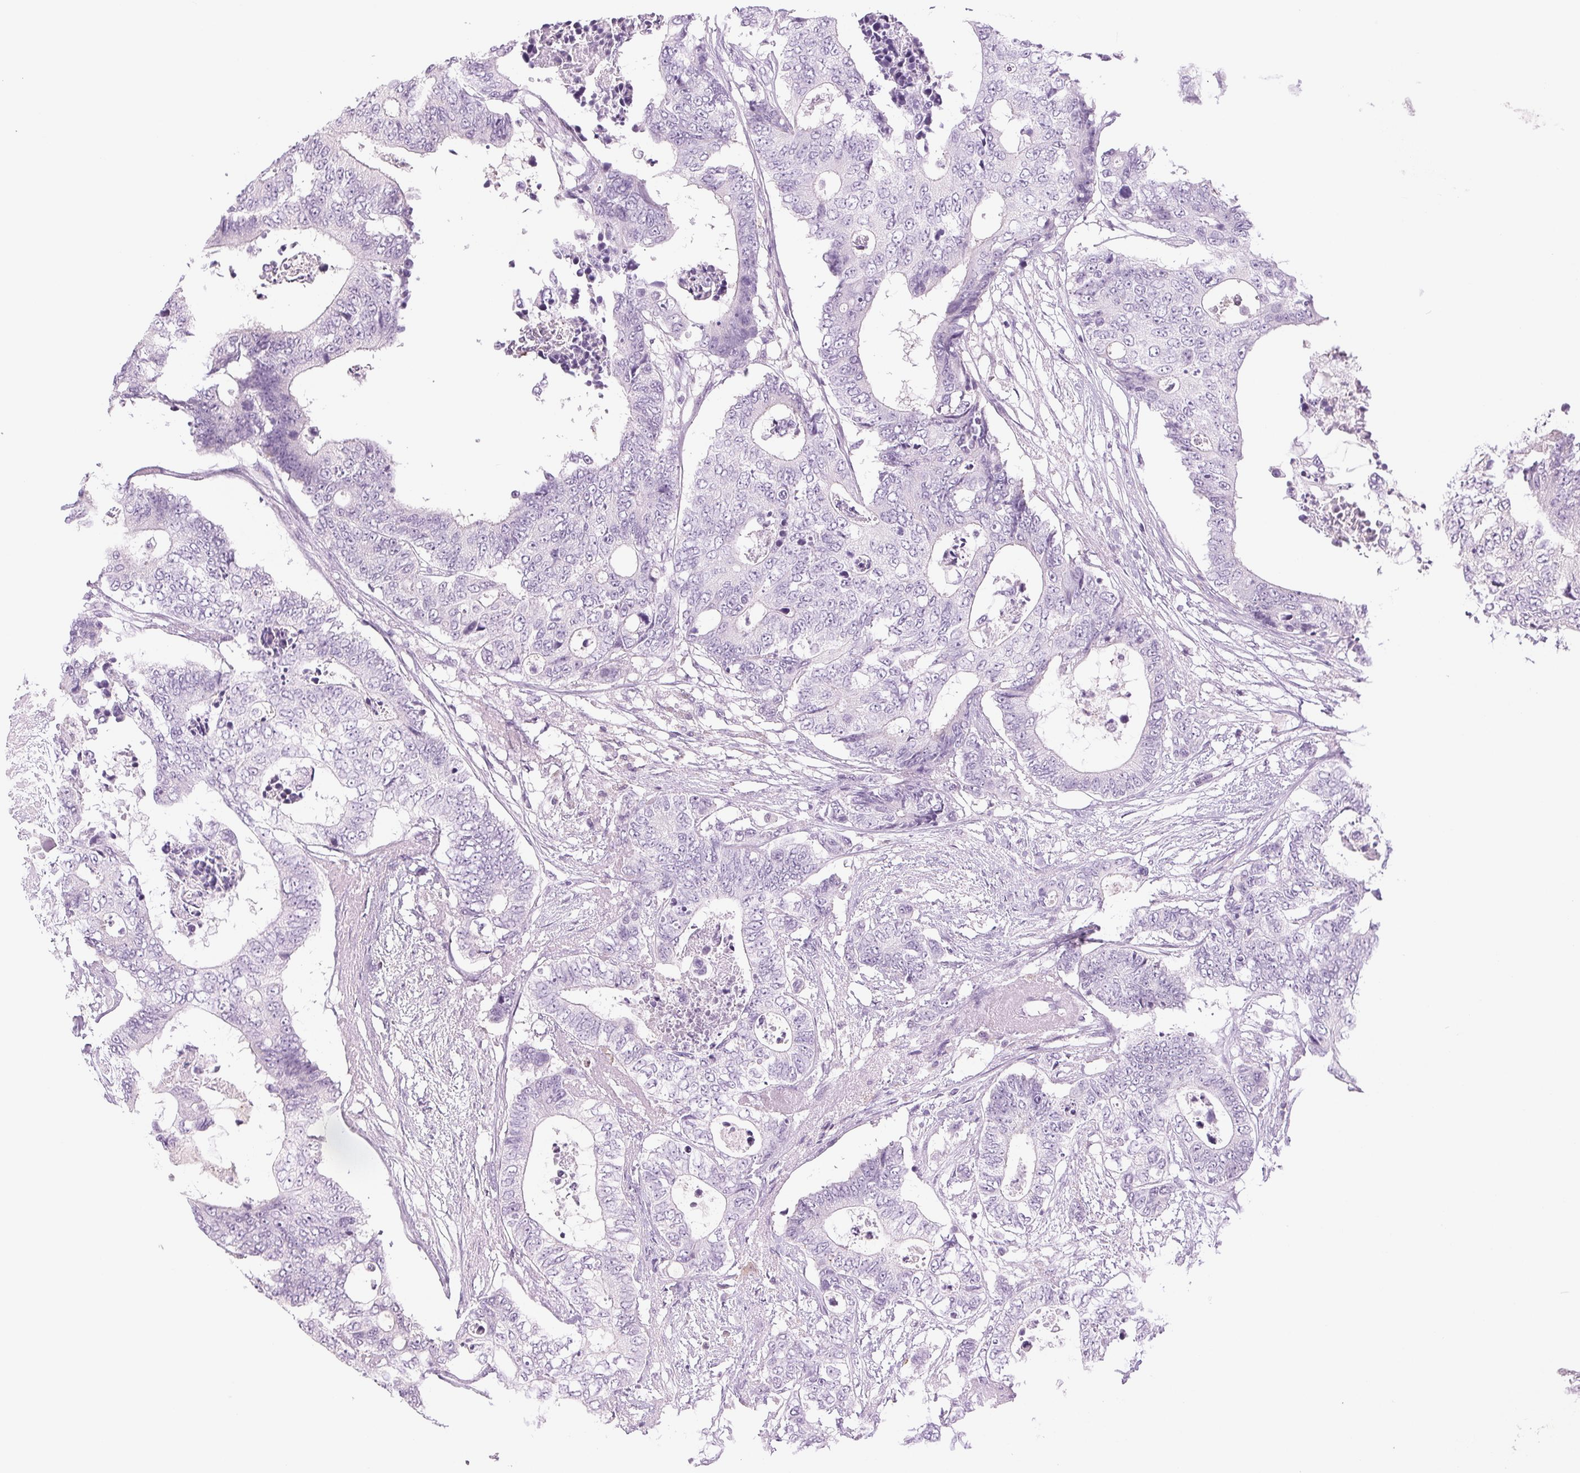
{"staining": {"intensity": "negative", "quantity": "none", "location": "none"}, "tissue": "colorectal cancer", "cell_type": "Tumor cells", "image_type": "cancer", "snomed": [{"axis": "morphology", "description": "Adenocarcinoma, NOS"}, {"axis": "topography", "description": "Colon"}], "caption": "Immunohistochemical staining of human colorectal cancer (adenocarcinoma) exhibits no significant staining in tumor cells. The staining was performed using DAB (3,3'-diaminobenzidine) to visualize the protein expression in brown, while the nuclei were stained in blue with hematoxylin (Magnification: 20x).", "gene": "DNAJC6", "patient": {"sex": "female", "age": 48}}